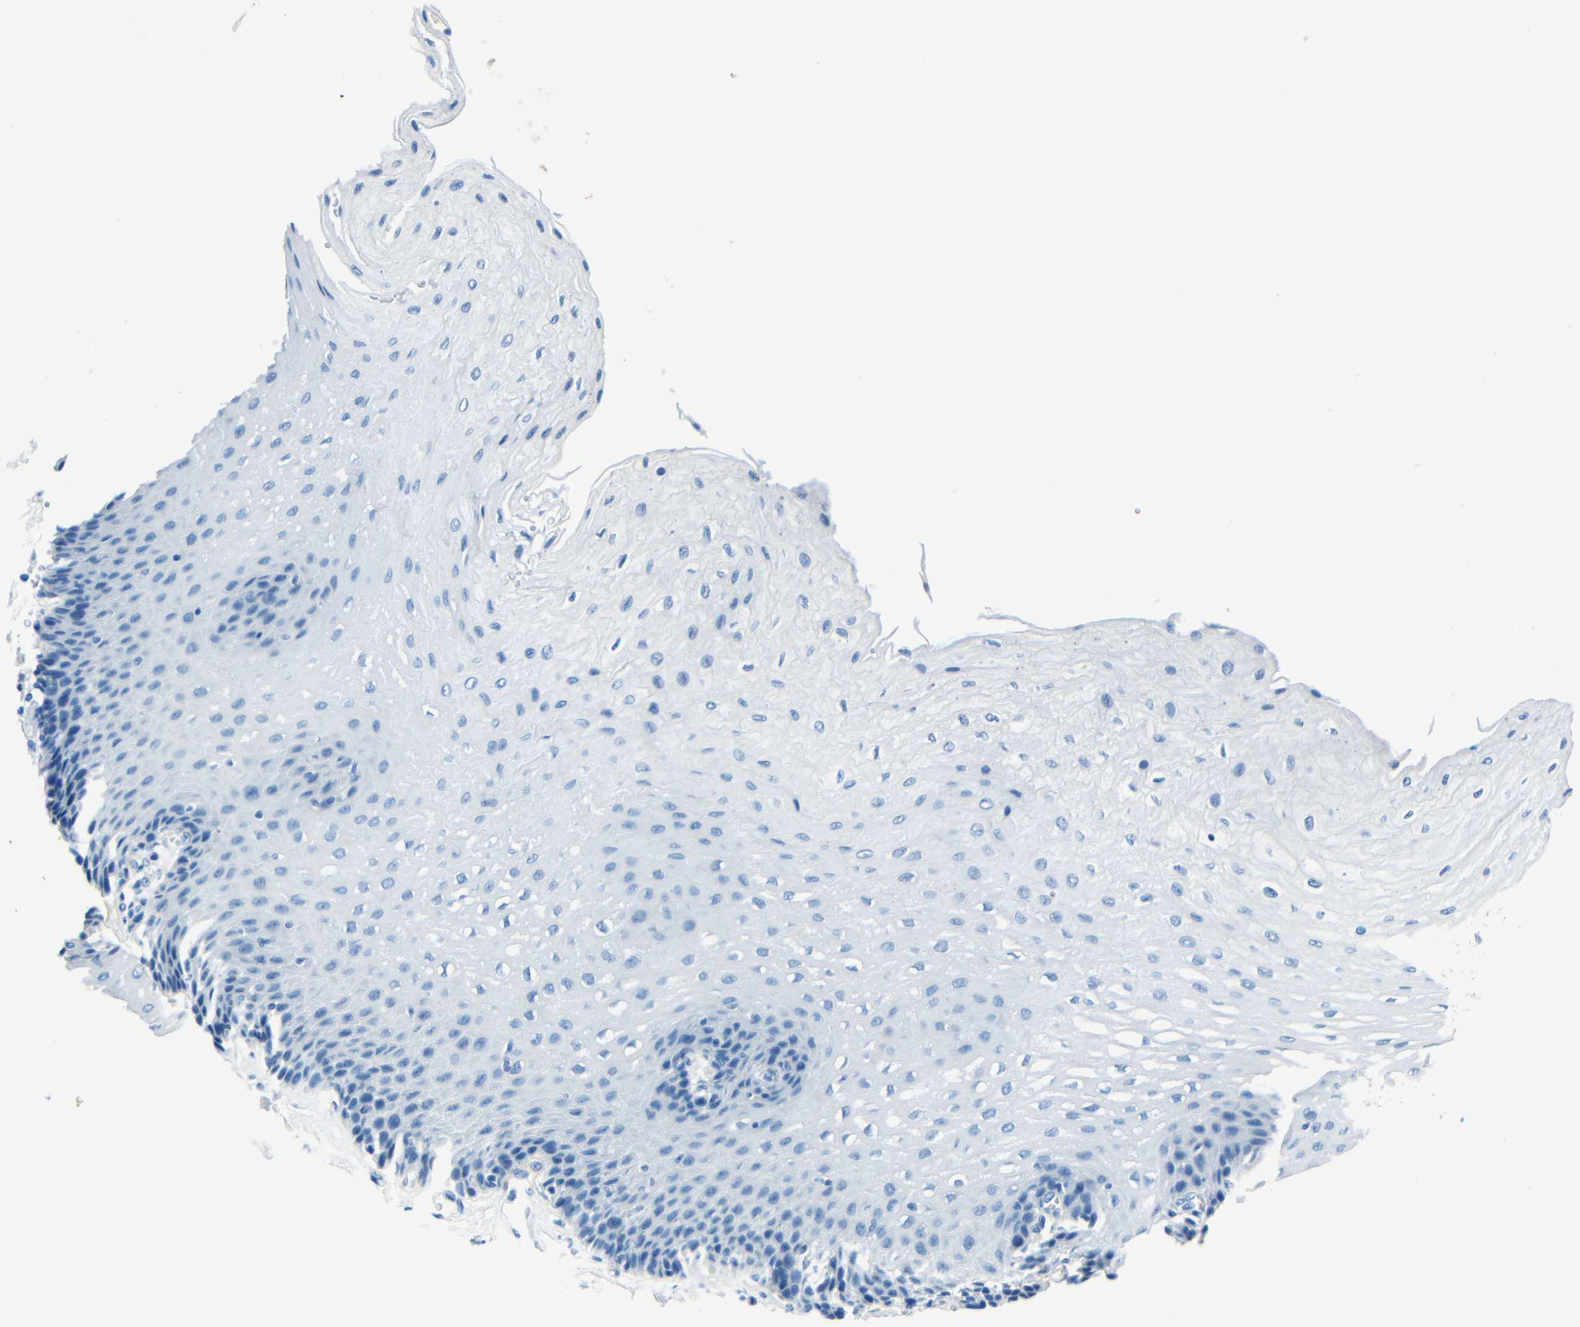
{"staining": {"intensity": "negative", "quantity": "none", "location": "none"}, "tissue": "esophagus", "cell_type": "Squamous epithelial cells", "image_type": "normal", "snomed": [{"axis": "morphology", "description": "Normal tissue, NOS"}, {"axis": "topography", "description": "Esophagus"}], "caption": "The photomicrograph displays no staining of squamous epithelial cells in benign esophagus. (DAB (3,3'-diaminobenzidine) IHC, high magnification).", "gene": "FBN2", "patient": {"sex": "female", "age": 72}}